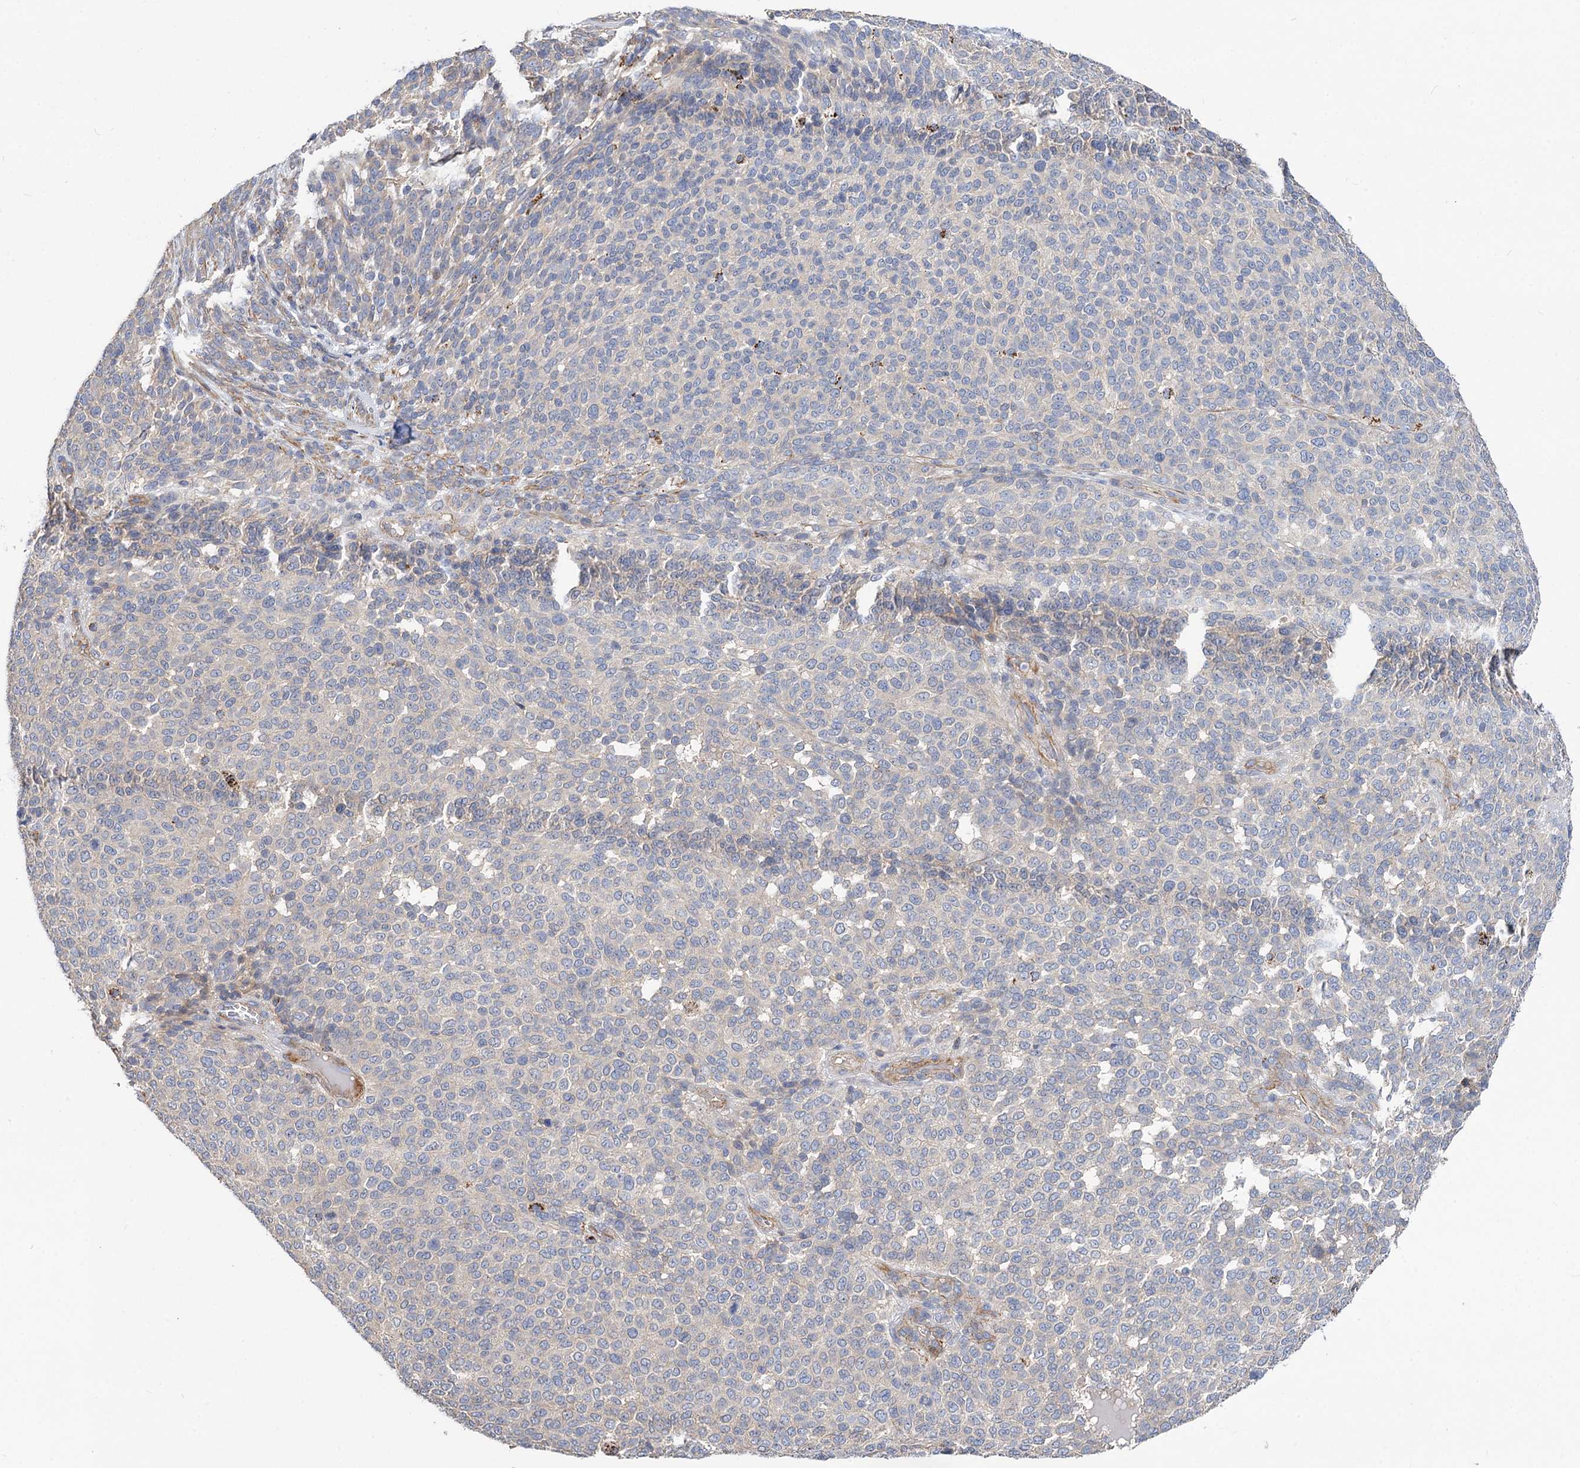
{"staining": {"intensity": "negative", "quantity": "none", "location": "none"}, "tissue": "melanoma", "cell_type": "Tumor cells", "image_type": "cancer", "snomed": [{"axis": "morphology", "description": "Malignant melanoma, NOS"}, {"axis": "topography", "description": "Skin"}], "caption": "Photomicrograph shows no protein staining in tumor cells of melanoma tissue. (IHC, brightfield microscopy, high magnification).", "gene": "NUDCD2", "patient": {"sex": "male", "age": 49}}